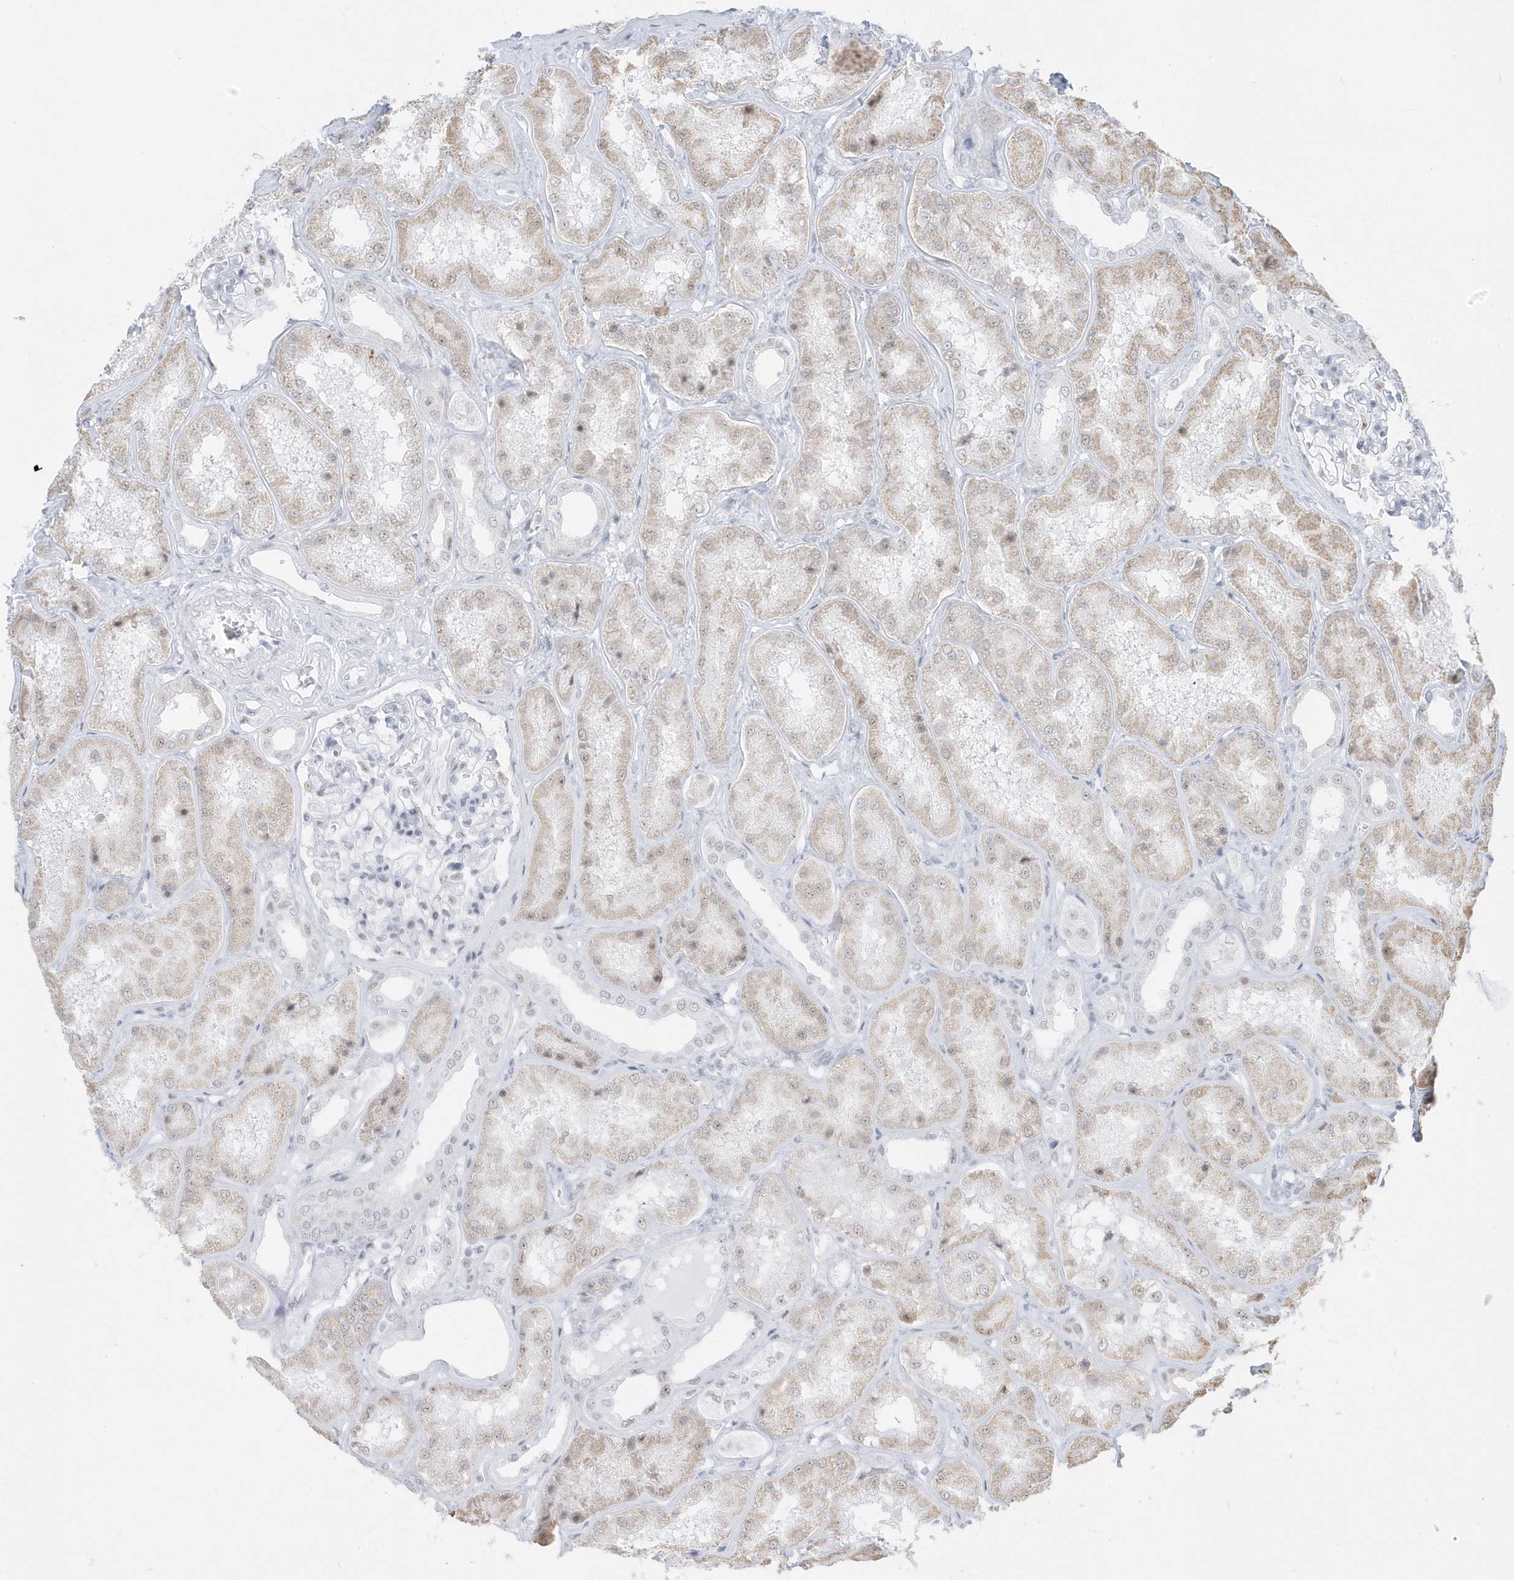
{"staining": {"intensity": "negative", "quantity": "none", "location": "none"}, "tissue": "kidney", "cell_type": "Cells in glomeruli", "image_type": "normal", "snomed": [{"axis": "morphology", "description": "Normal tissue, NOS"}, {"axis": "topography", "description": "Kidney"}], "caption": "A micrograph of kidney stained for a protein demonstrates no brown staining in cells in glomeruli. The staining is performed using DAB brown chromogen with nuclei counter-stained in using hematoxylin.", "gene": "PLEKHN1", "patient": {"sex": "female", "age": 56}}